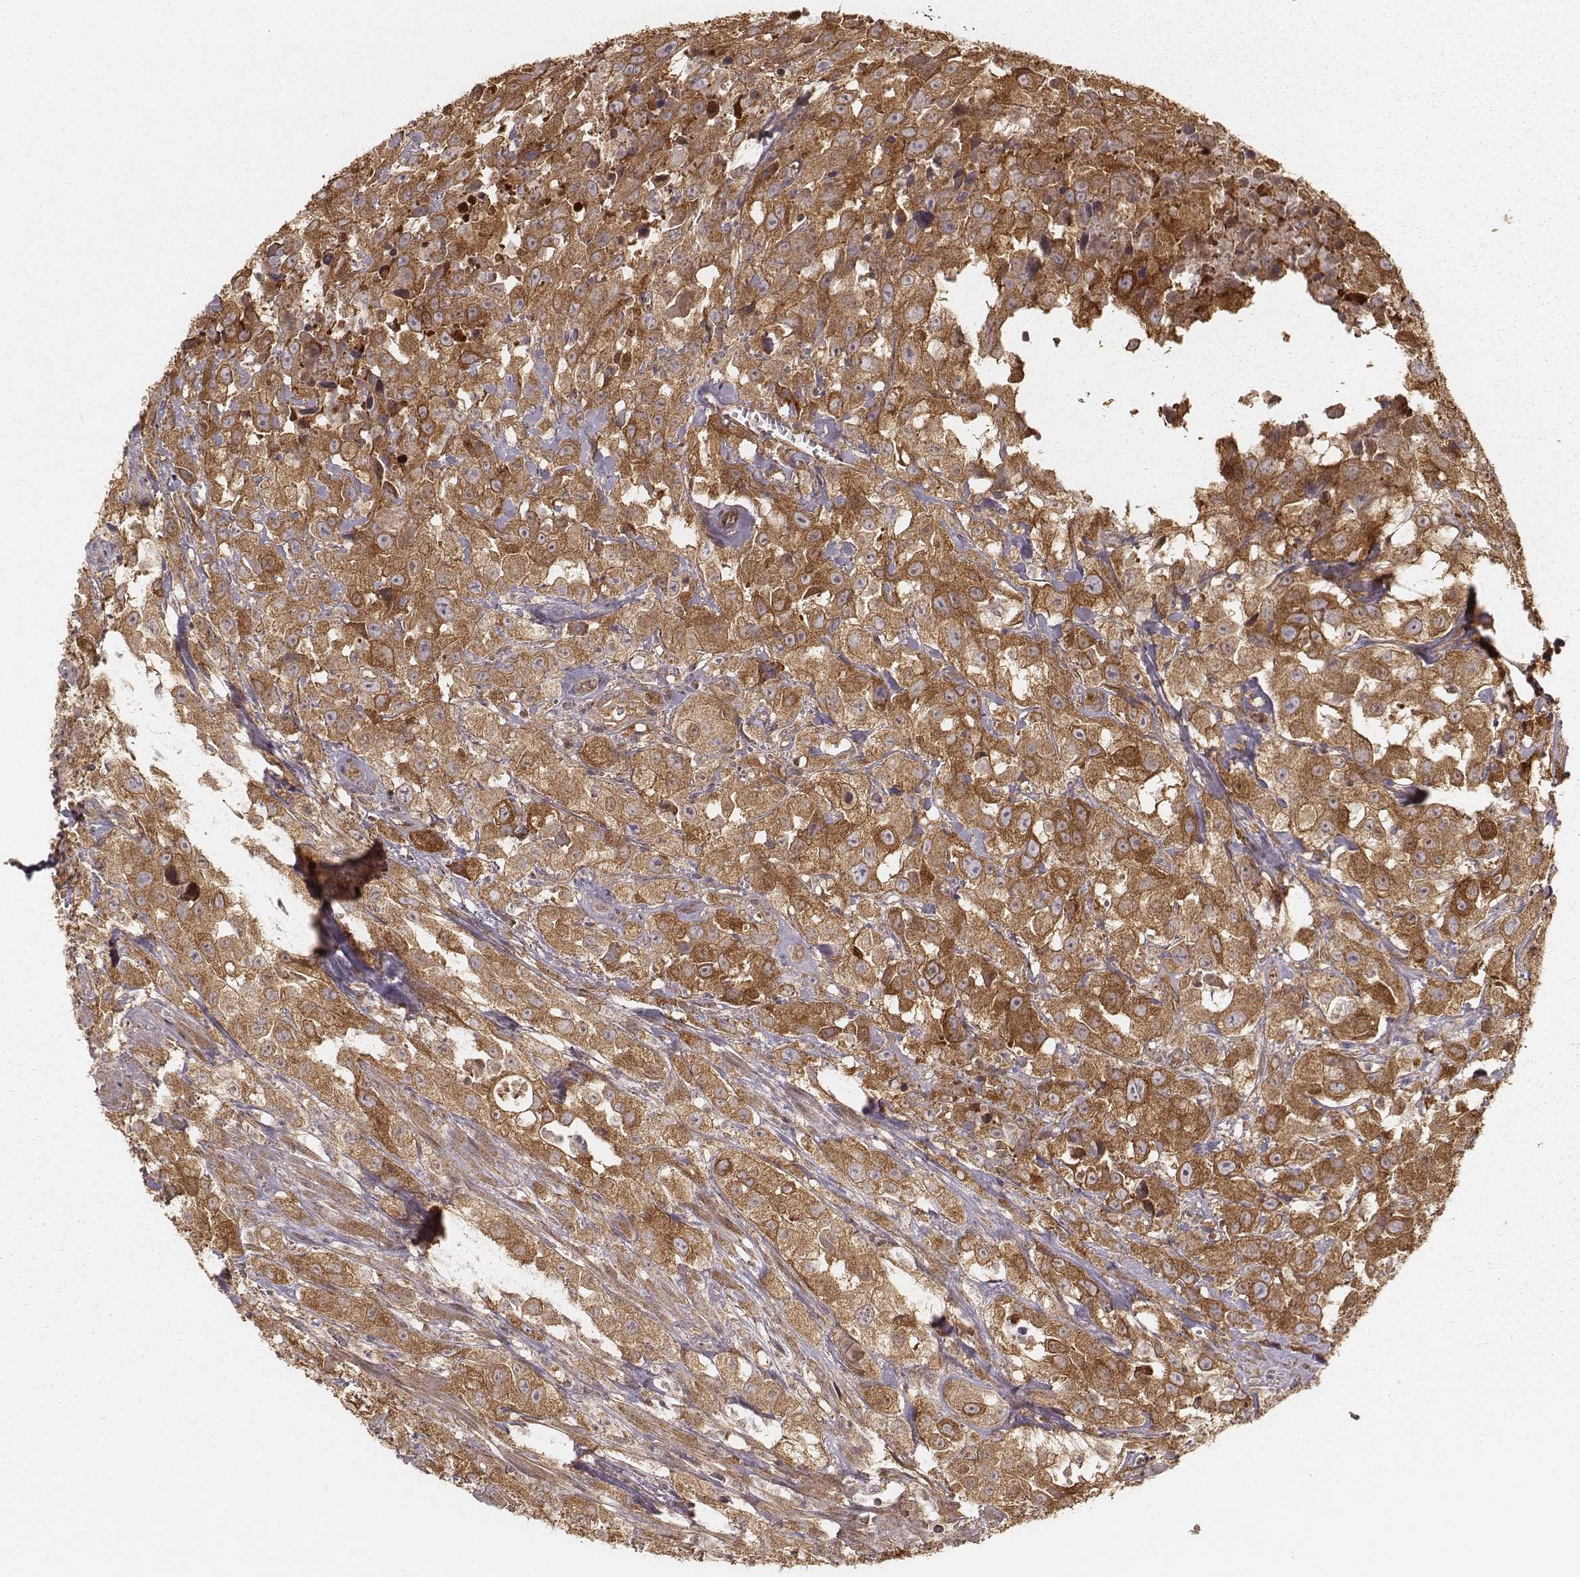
{"staining": {"intensity": "moderate", "quantity": ">75%", "location": "cytoplasmic/membranous"}, "tissue": "urothelial cancer", "cell_type": "Tumor cells", "image_type": "cancer", "snomed": [{"axis": "morphology", "description": "Urothelial carcinoma, High grade"}, {"axis": "topography", "description": "Urinary bladder"}], "caption": "Protein staining of urothelial cancer tissue exhibits moderate cytoplasmic/membranous expression in approximately >75% of tumor cells. The protein is shown in brown color, while the nuclei are stained blue.", "gene": "CARS1", "patient": {"sex": "male", "age": 79}}